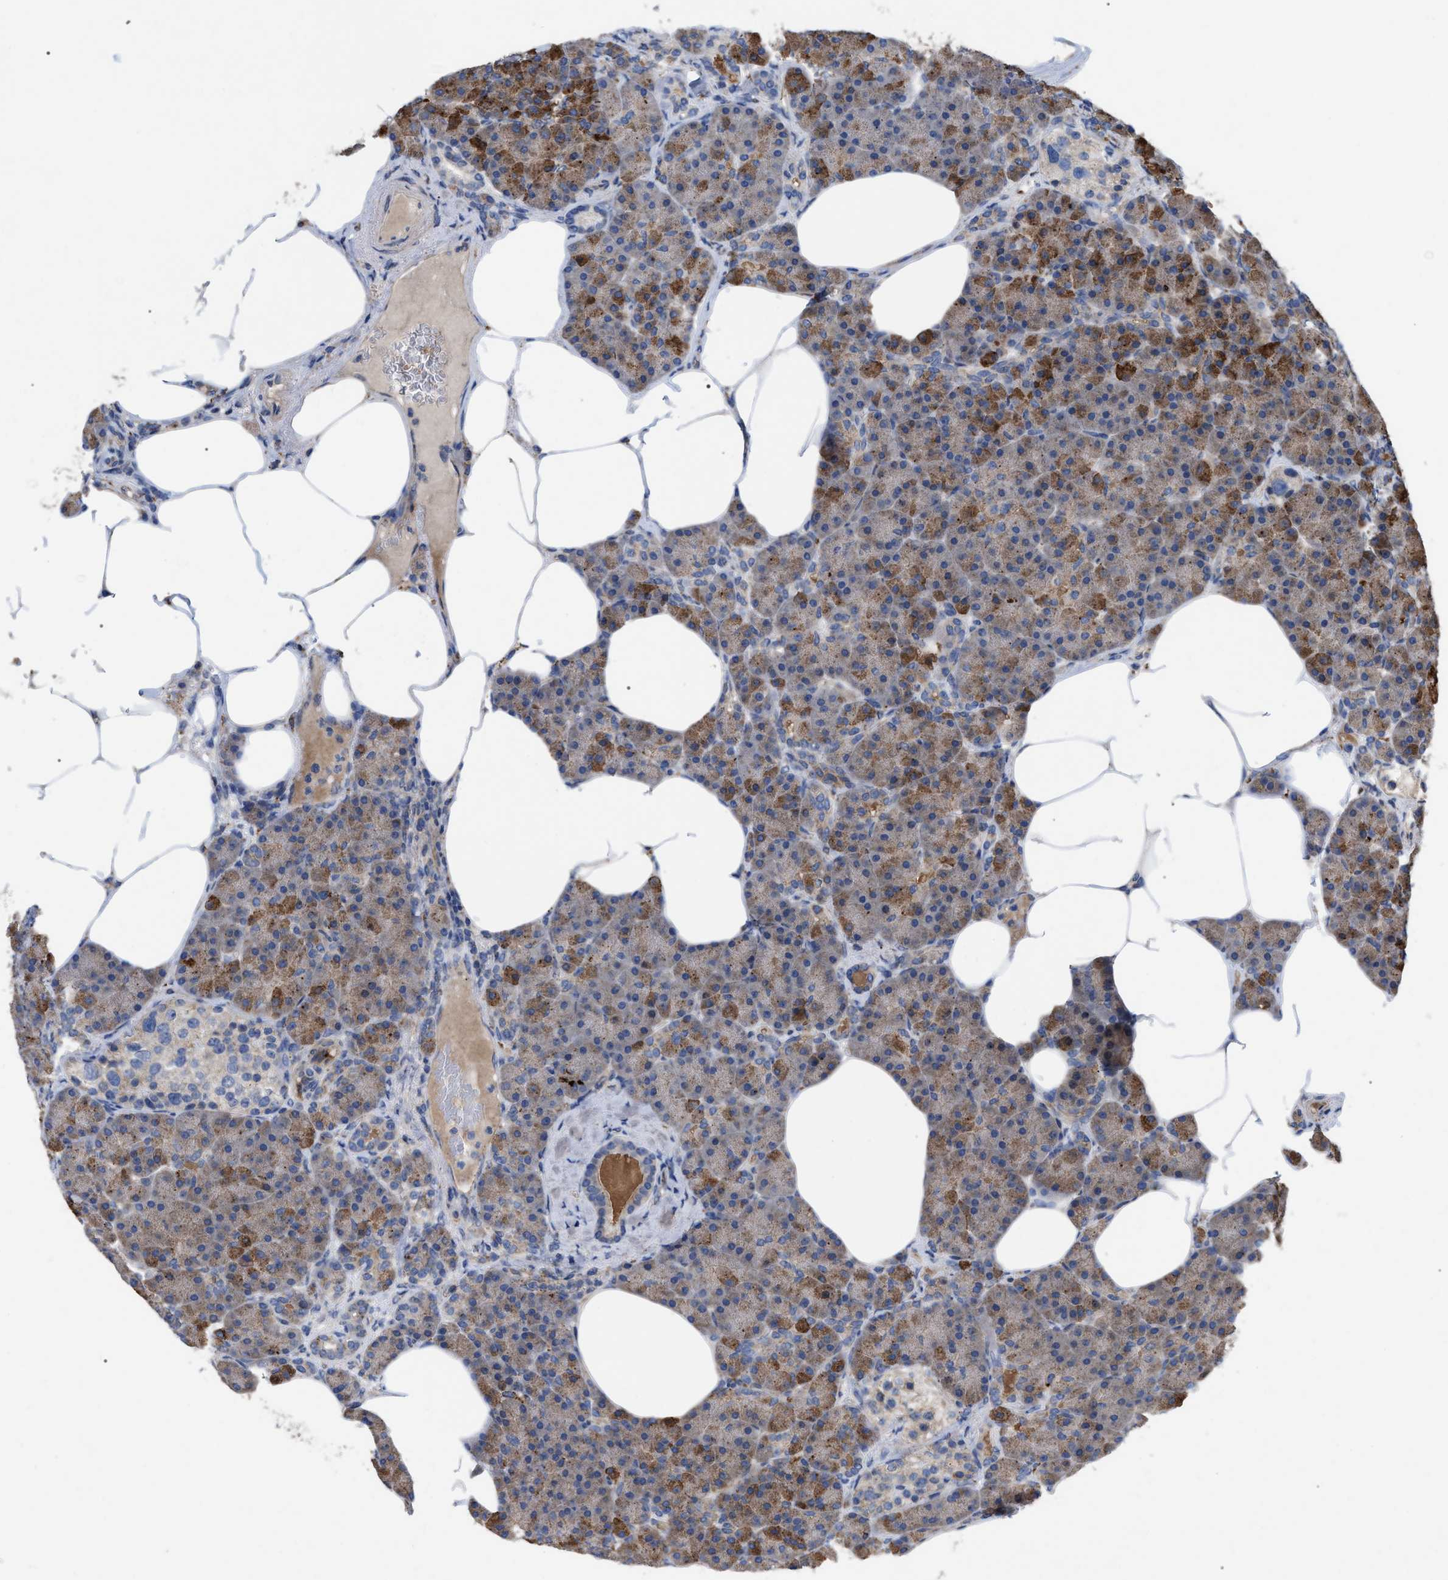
{"staining": {"intensity": "moderate", "quantity": "25%-75%", "location": "cytoplasmic/membranous"}, "tissue": "pancreas", "cell_type": "Exocrine glandular cells", "image_type": "normal", "snomed": [{"axis": "morphology", "description": "Normal tissue, NOS"}, {"axis": "topography", "description": "Pancreas"}], "caption": "An image of pancreas stained for a protein demonstrates moderate cytoplasmic/membranous brown staining in exocrine glandular cells. Using DAB (brown) and hematoxylin (blue) stains, captured at high magnification using brightfield microscopy.", "gene": "FAM171A2", "patient": {"sex": "female", "age": 70}}